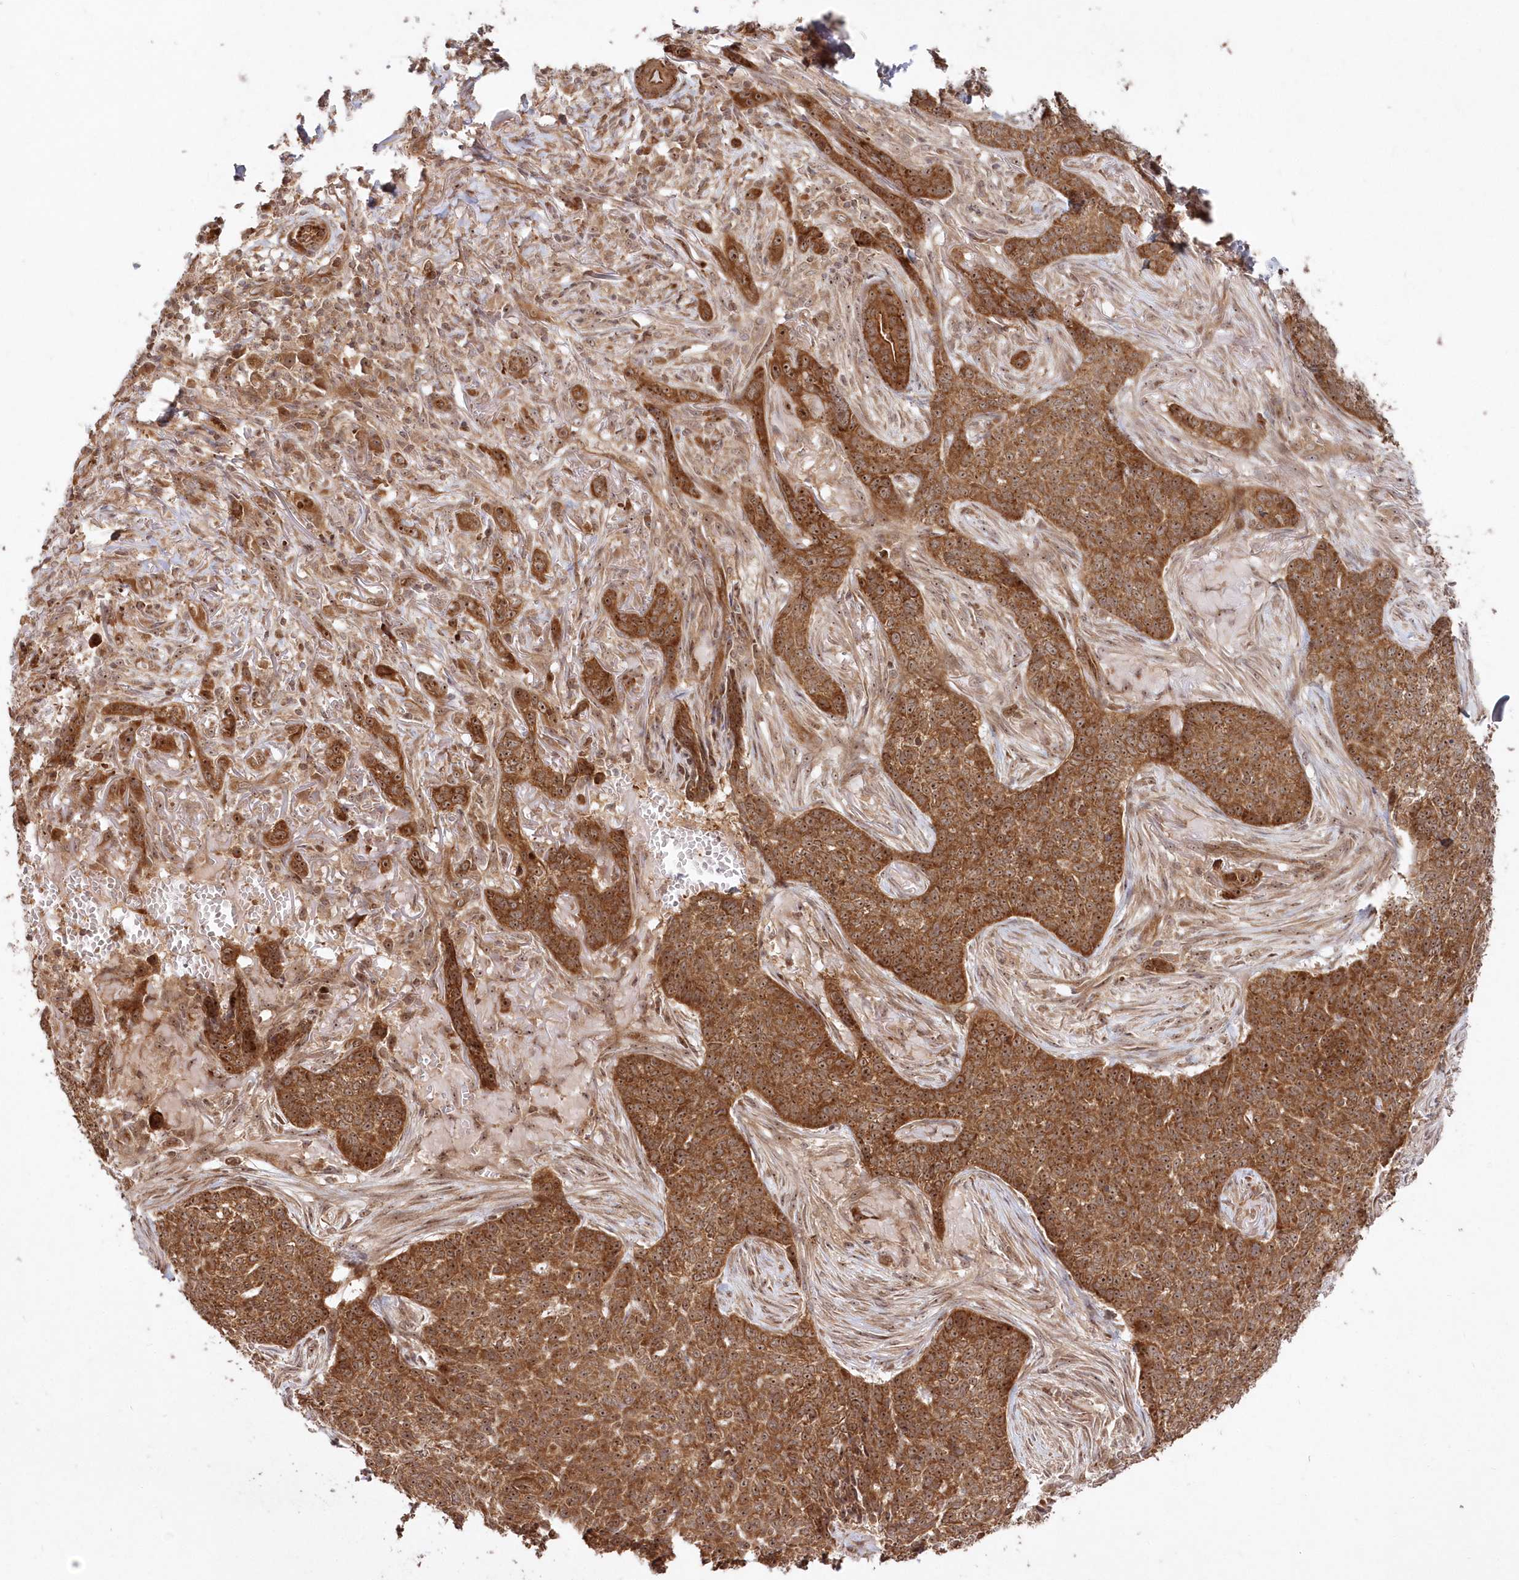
{"staining": {"intensity": "moderate", "quantity": ">75%", "location": "cytoplasmic/membranous,nuclear"}, "tissue": "skin cancer", "cell_type": "Tumor cells", "image_type": "cancer", "snomed": [{"axis": "morphology", "description": "Basal cell carcinoma"}, {"axis": "topography", "description": "Skin"}], "caption": "Protein staining demonstrates moderate cytoplasmic/membranous and nuclear positivity in approximately >75% of tumor cells in skin basal cell carcinoma. Nuclei are stained in blue.", "gene": "SERINC1", "patient": {"sex": "male", "age": 85}}